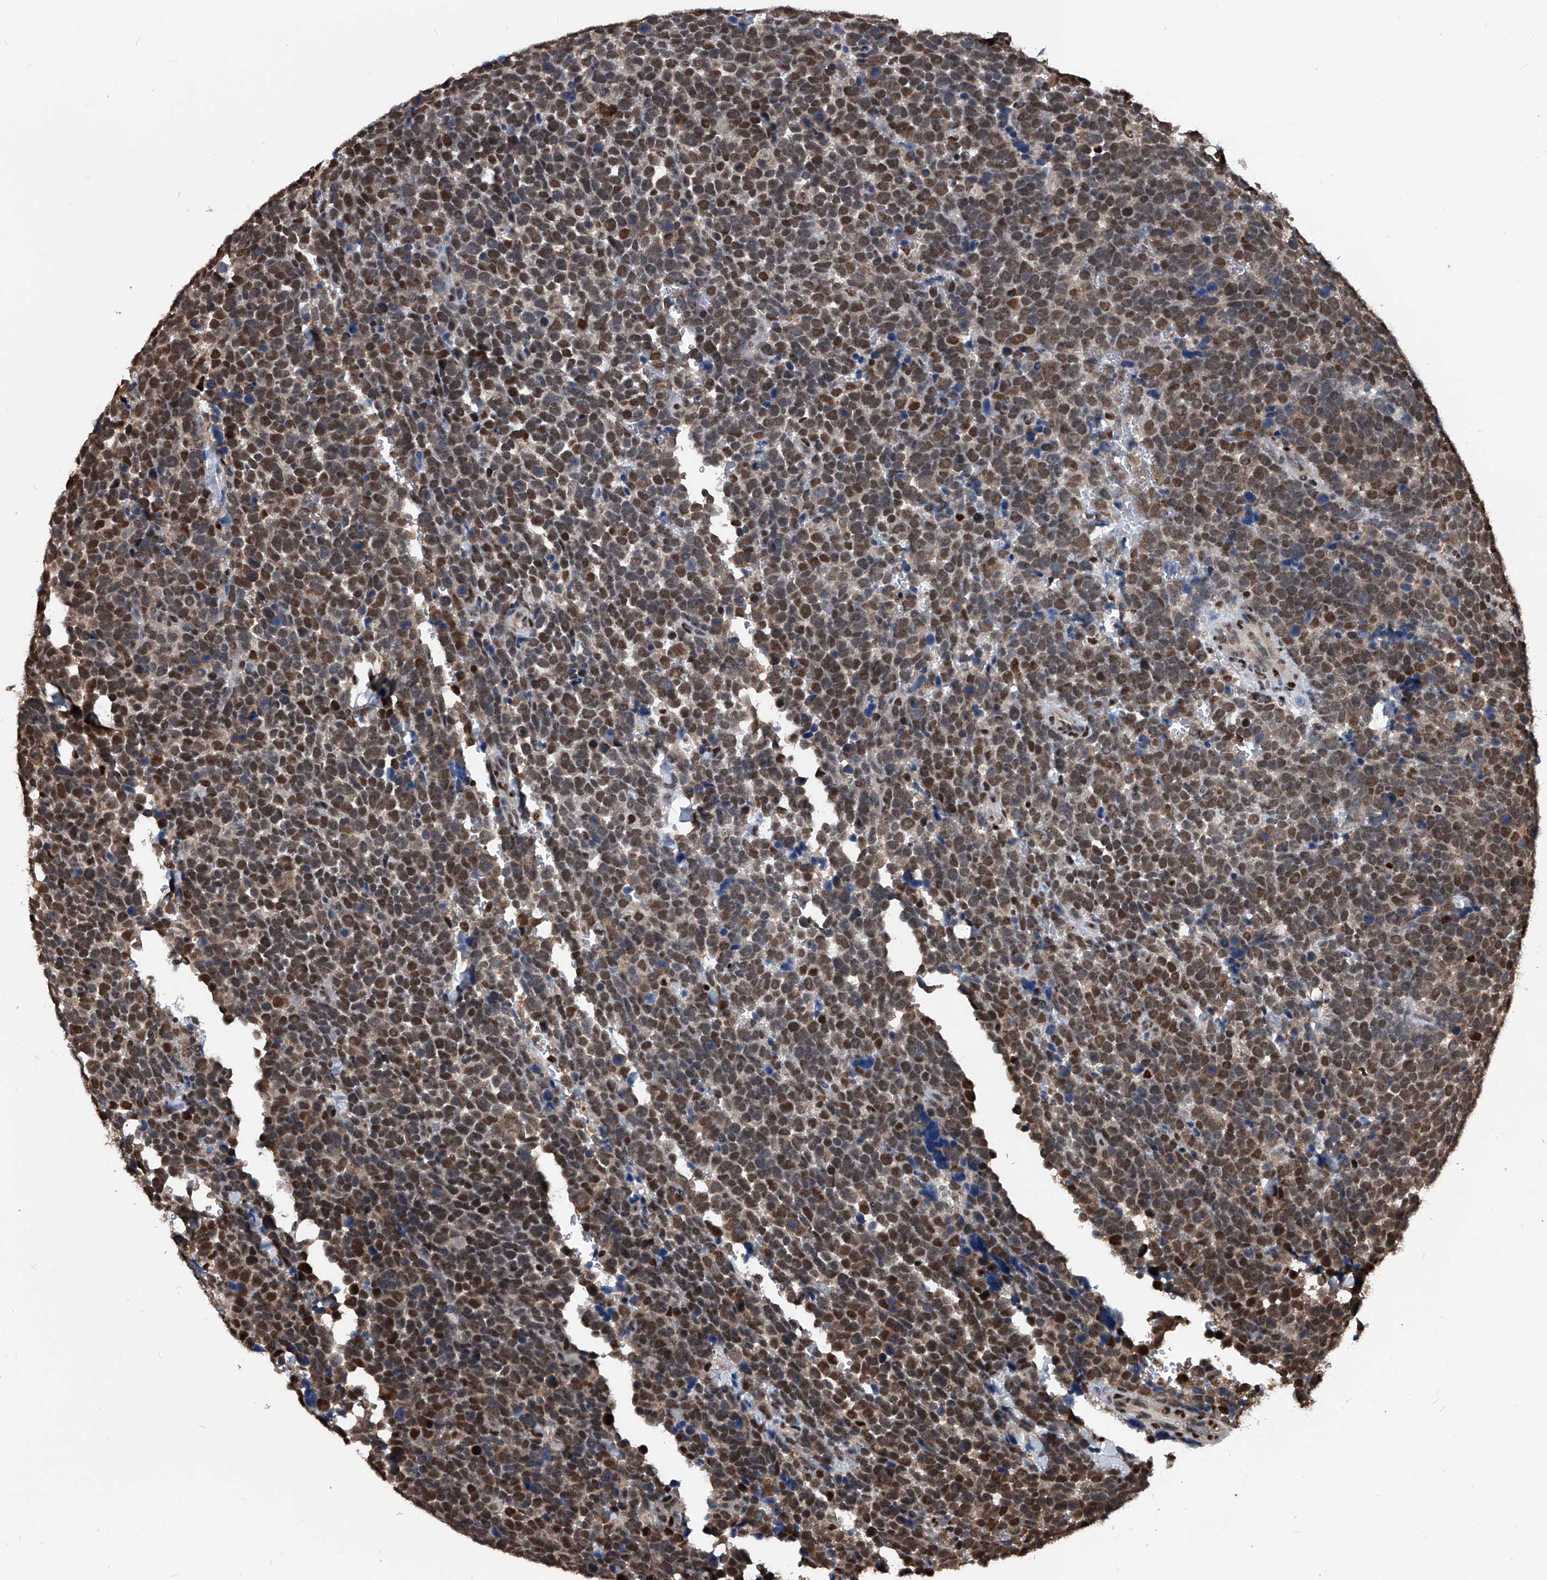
{"staining": {"intensity": "moderate", "quantity": ">75%", "location": "nuclear"}, "tissue": "urothelial cancer", "cell_type": "Tumor cells", "image_type": "cancer", "snomed": [{"axis": "morphology", "description": "Urothelial carcinoma, High grade"}, {"axis": "topography", "description": "Urinary bladder"}], "caption": "An image of urothelial cancer stained for a protein exhibits moderate nuclear brown staining in tumor cells.", "gene": "FKBP5", "patient": {"sex": "female", "age": 82}}